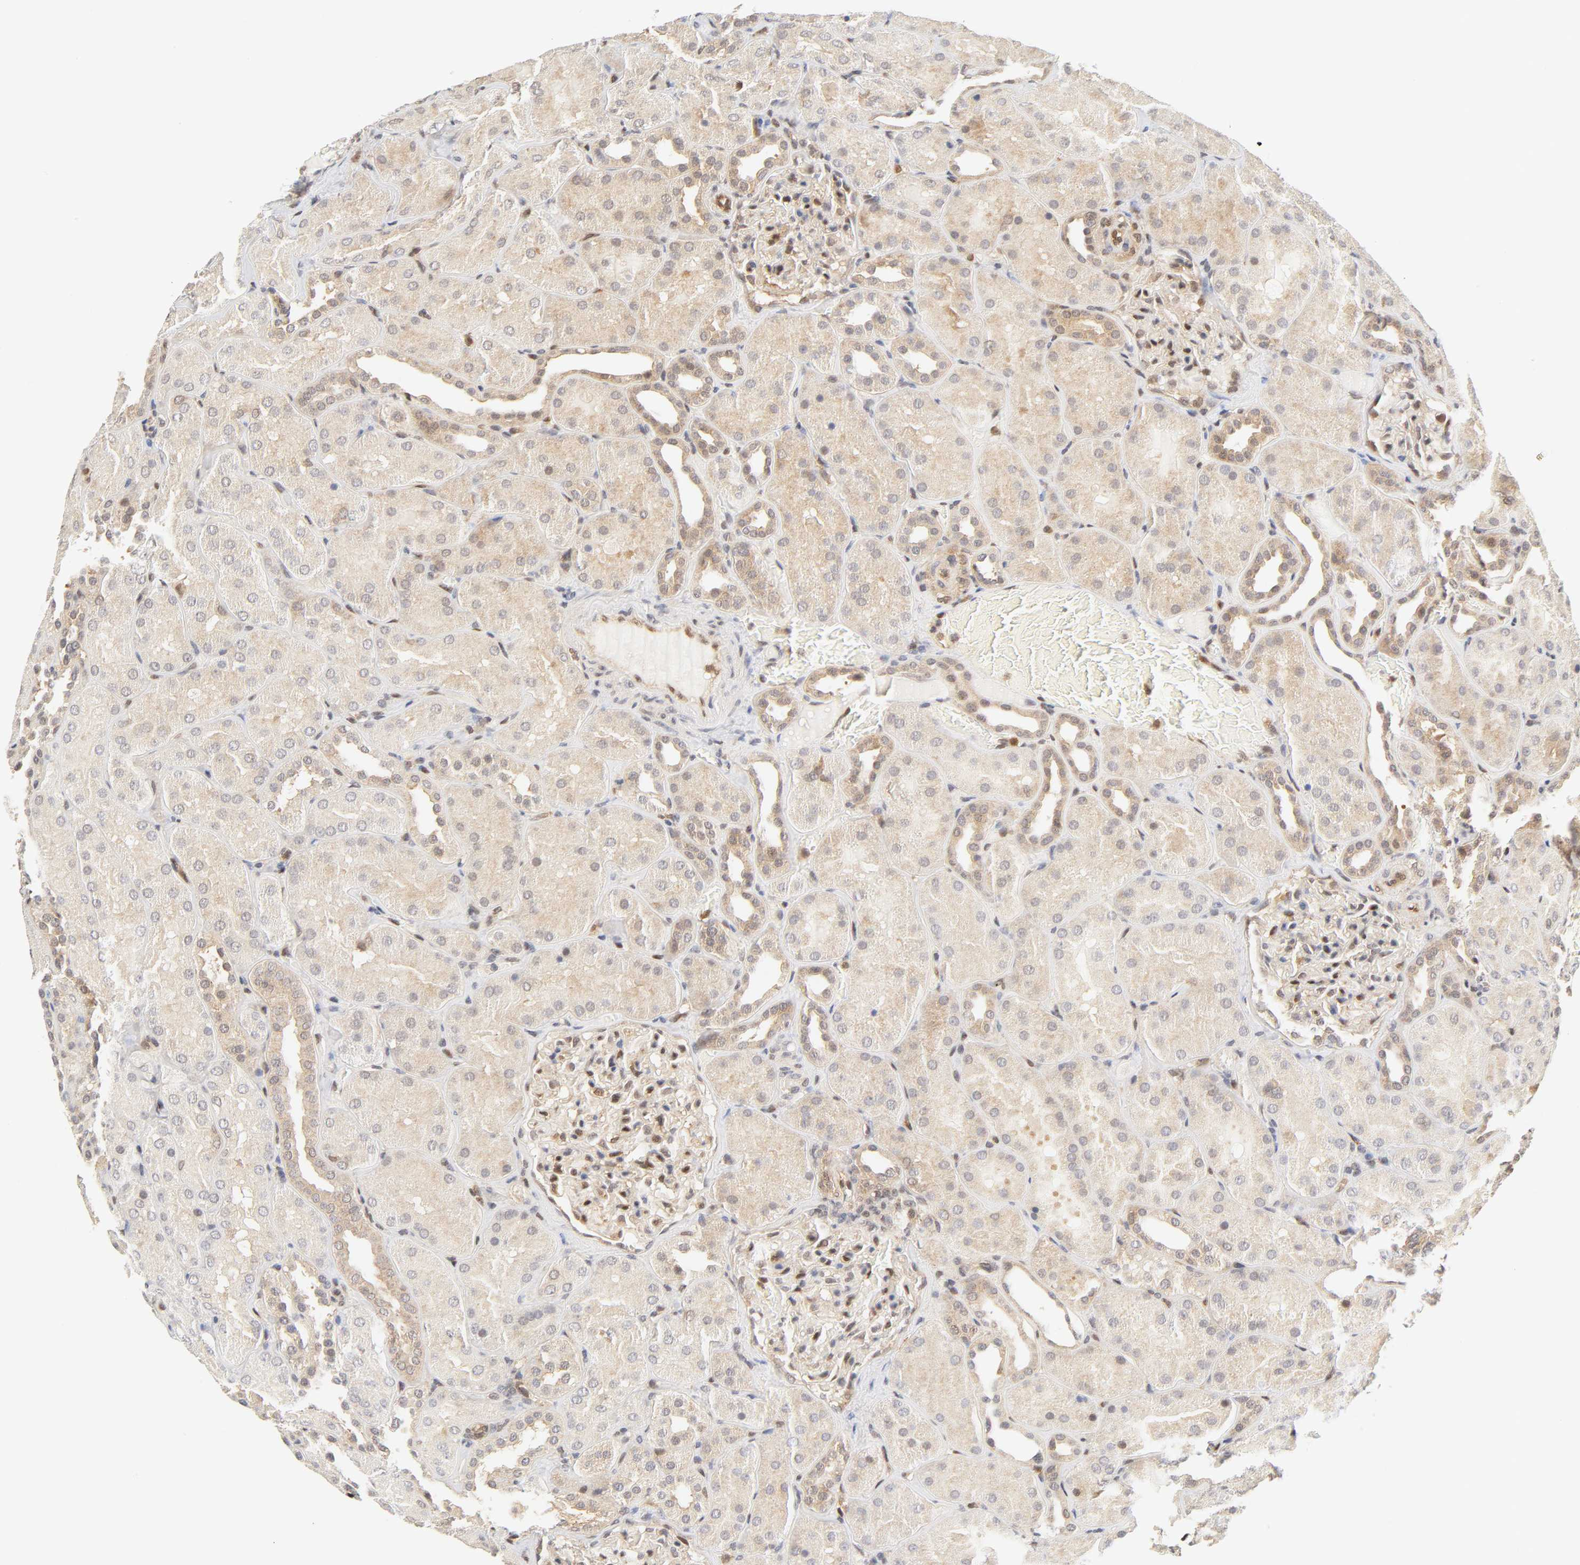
{"staining": {"intensity": "moderate", "quantity": "25%-75%", "location": "nuclear"}, "tissue": "kidney", "cell_type": "Cells in glomeruli", "image_type": "normal", "snomed": [{"axis": "morphology", "description": "Normal tissue, NOS"}, {"axis": "topography", "description": "Kidney"}], "caption": "Moderate nuclear protein staining is present in about 25%-75% of cells in glomeruli in kidney.", "gene": "CDC37", "patient": {"sex": "male", "age": 28}}